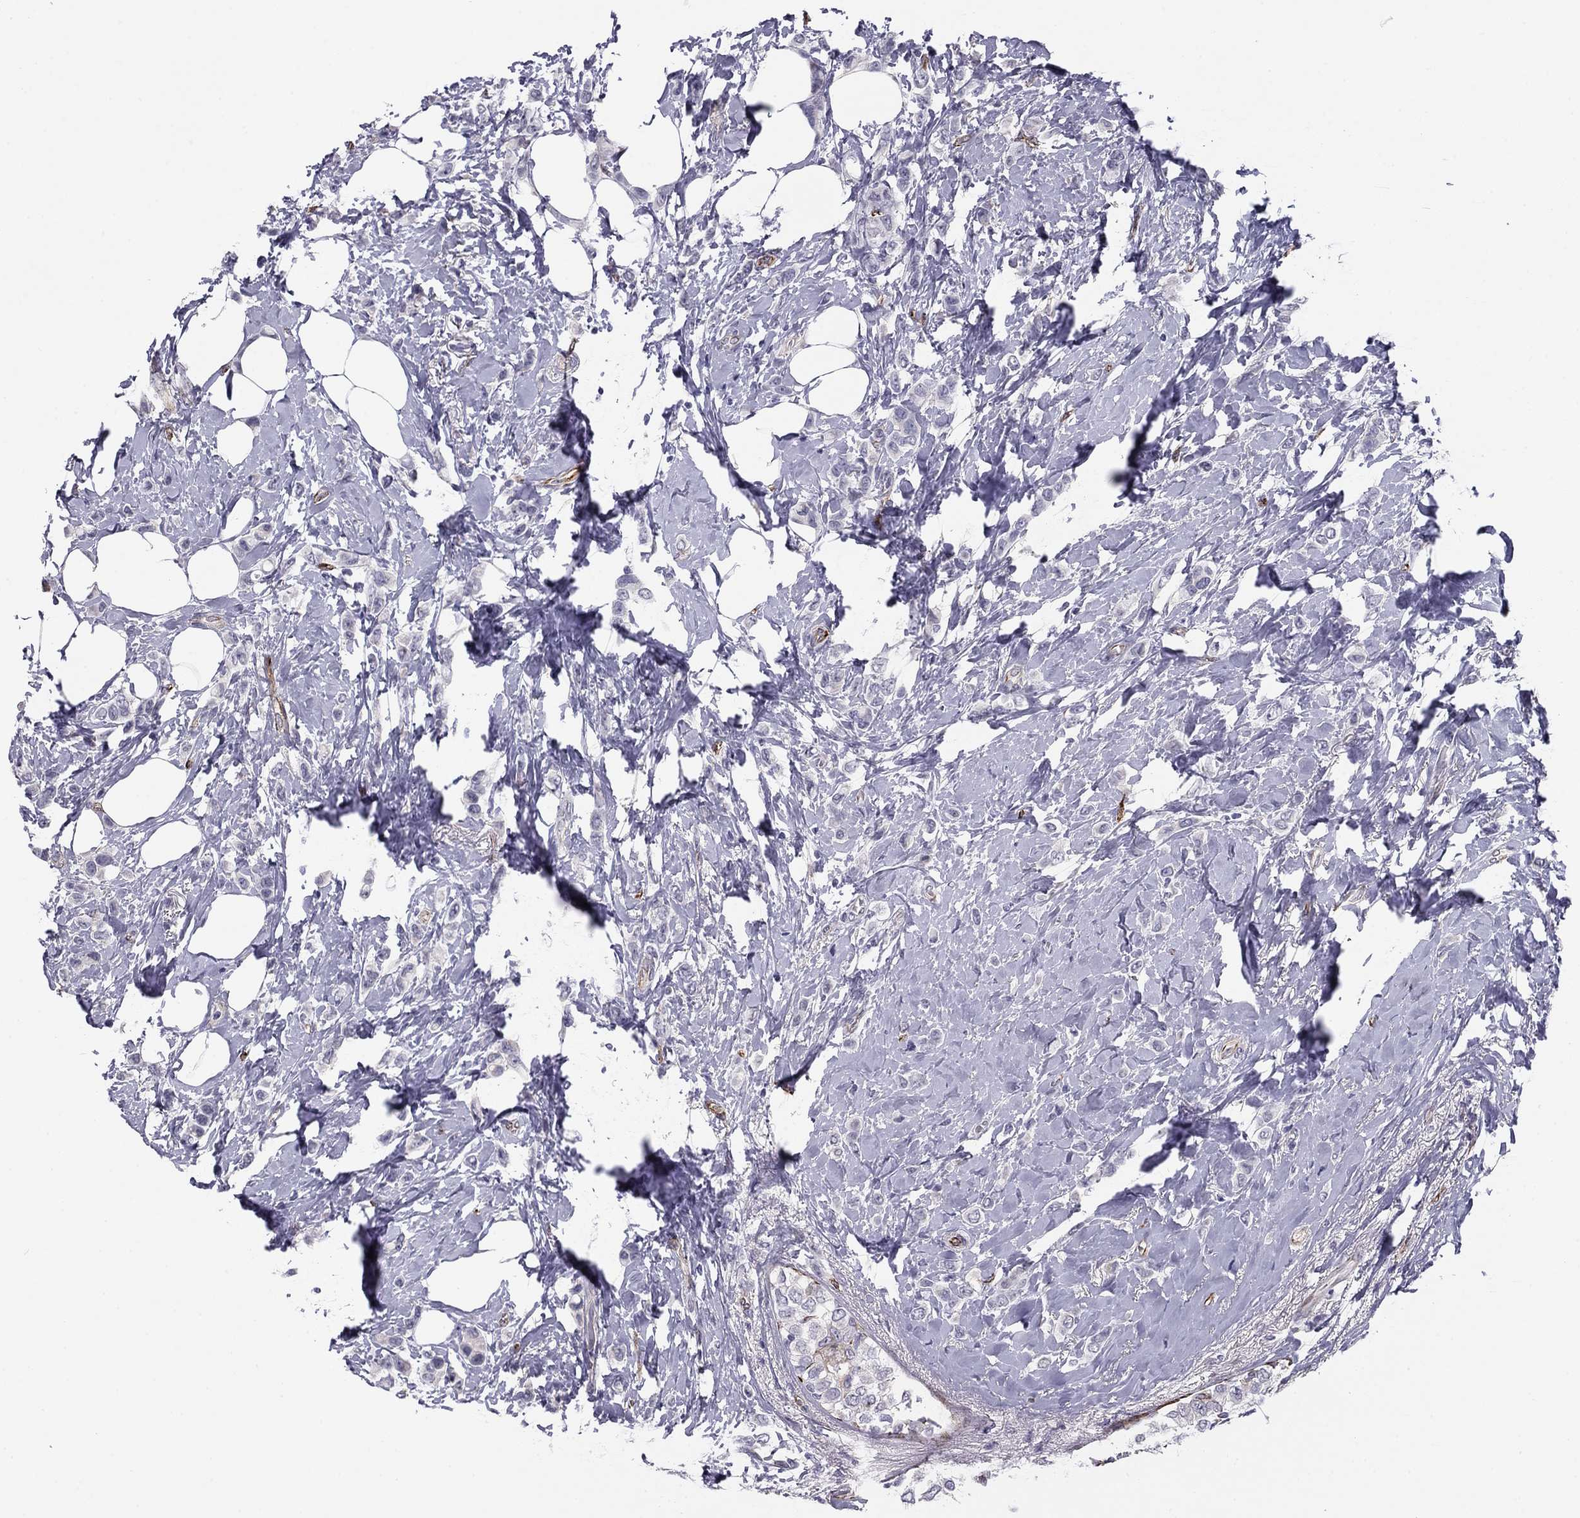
{"staining": {"intensity": "negative", "quantity": "none", "location": "none"}, "tissue": "breast cancer", "cell_type": "Tumor cells", "image_type": "cancer", "snomed": [{"axis": "morphology", "description": "Lobular carcinoma"}, {"axis": "topography", "description": "Breast"}], "caption": "This photomicrograph is of breast lobular carcinoma stained with immunohistochemistry (IHC) to label a protein in brown with the nuclei are counter-stained blue. There is no positivity in tumor cells.", "gene": "ANKS4B", "patient": {"sex": "female", "age": 66}}